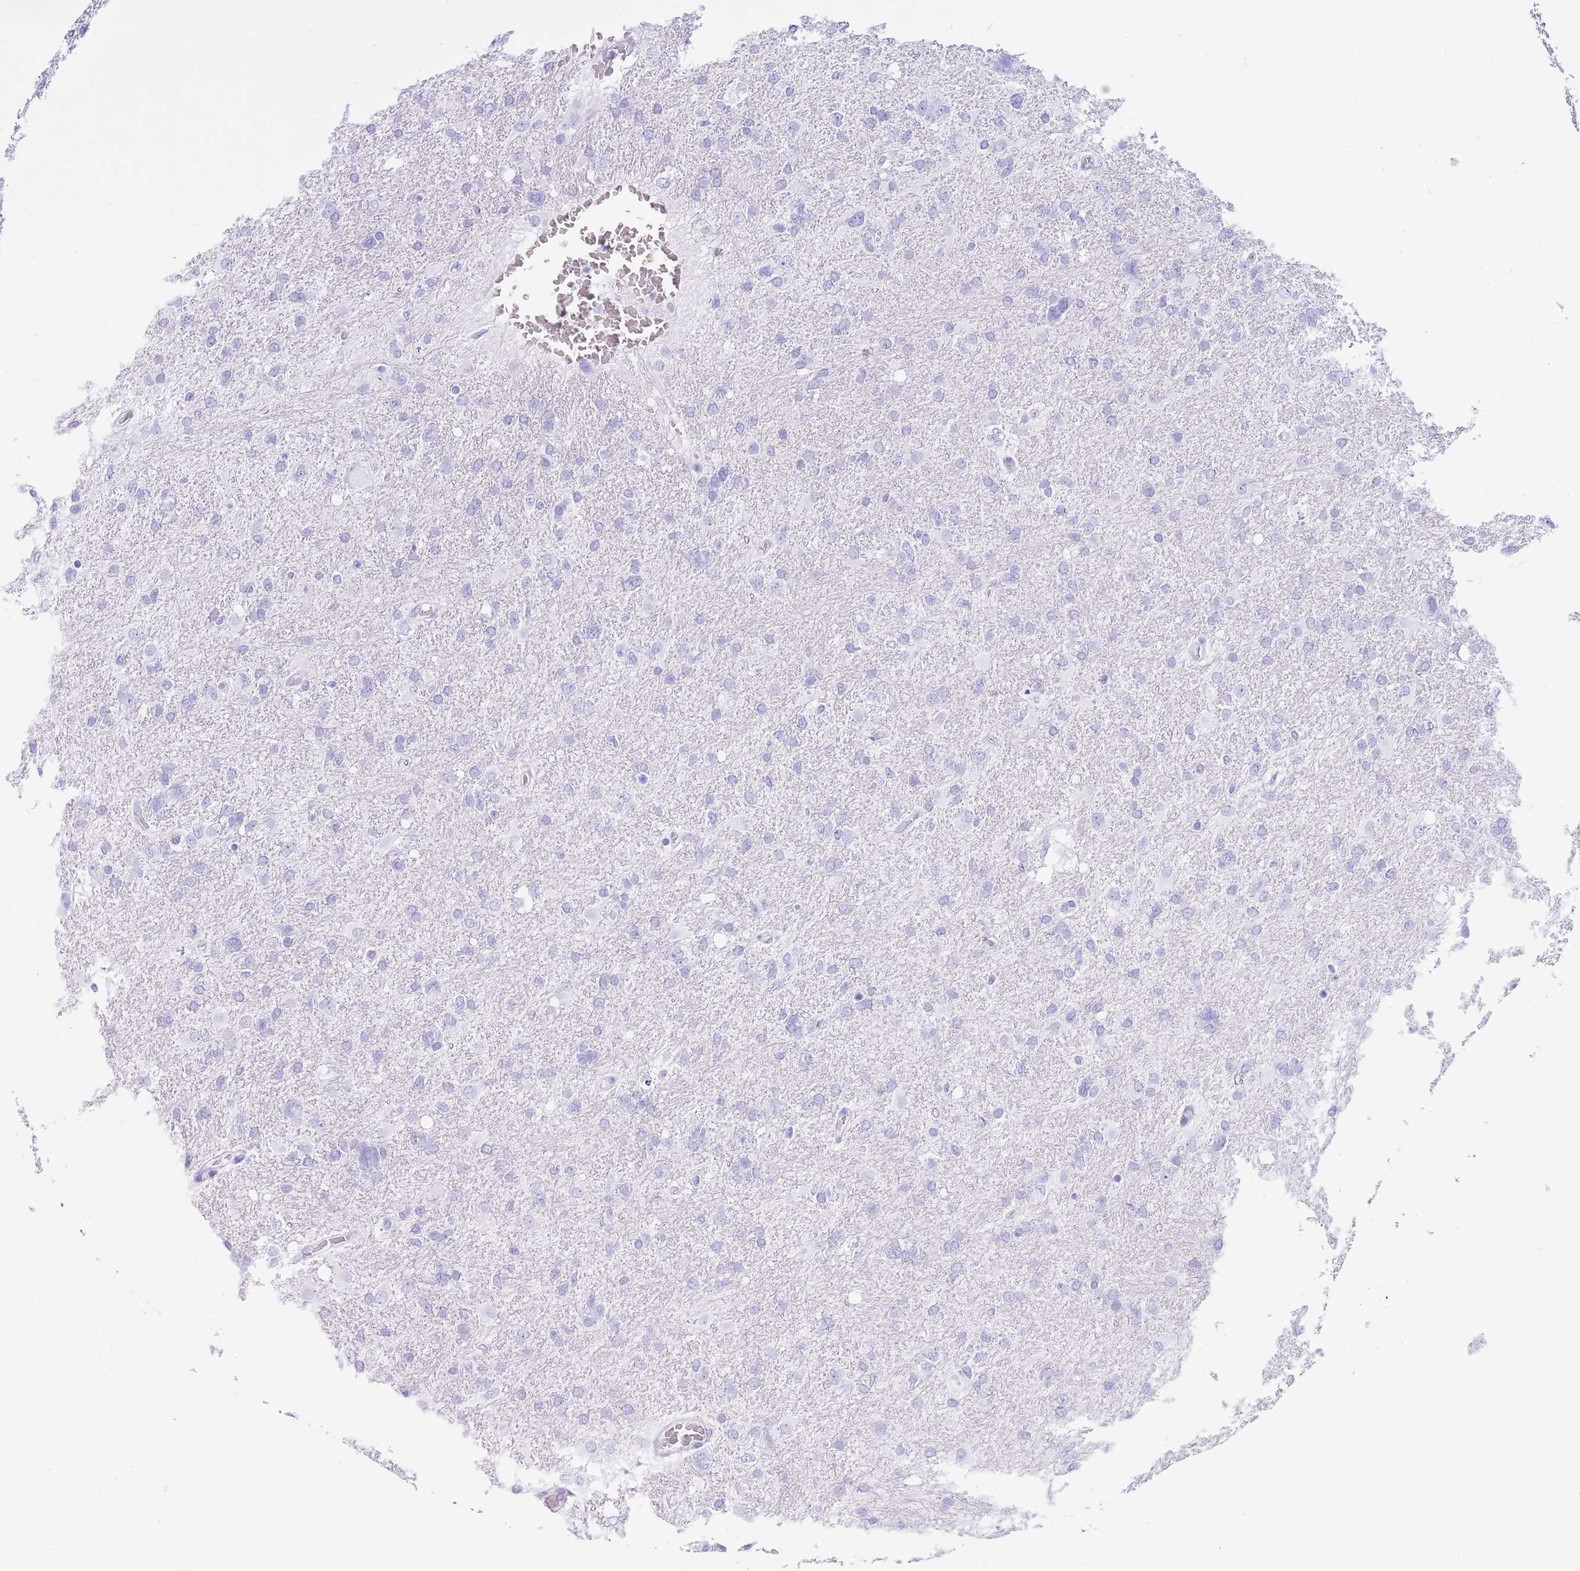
{"staining": {"intensity": "negative", "quantity": "none", "location": "none"}, "tissue": "glioma", "cell_type": "Tumor cells", "image_type": "cancer", "snomed": [{"axis": "morphology", "description": "Glioma, malignant, High grade"}, {"axis": "topography", "description": "Brain"}], "caption": "This micrograph is of malignant high-grade glioma stained with IHC to label a protein in brown with the nuclei are counter-stained blue. There is no expression in tumor cells.", "gene": "TMEM185B", "patient": {"sex": "male", "age": 61}}